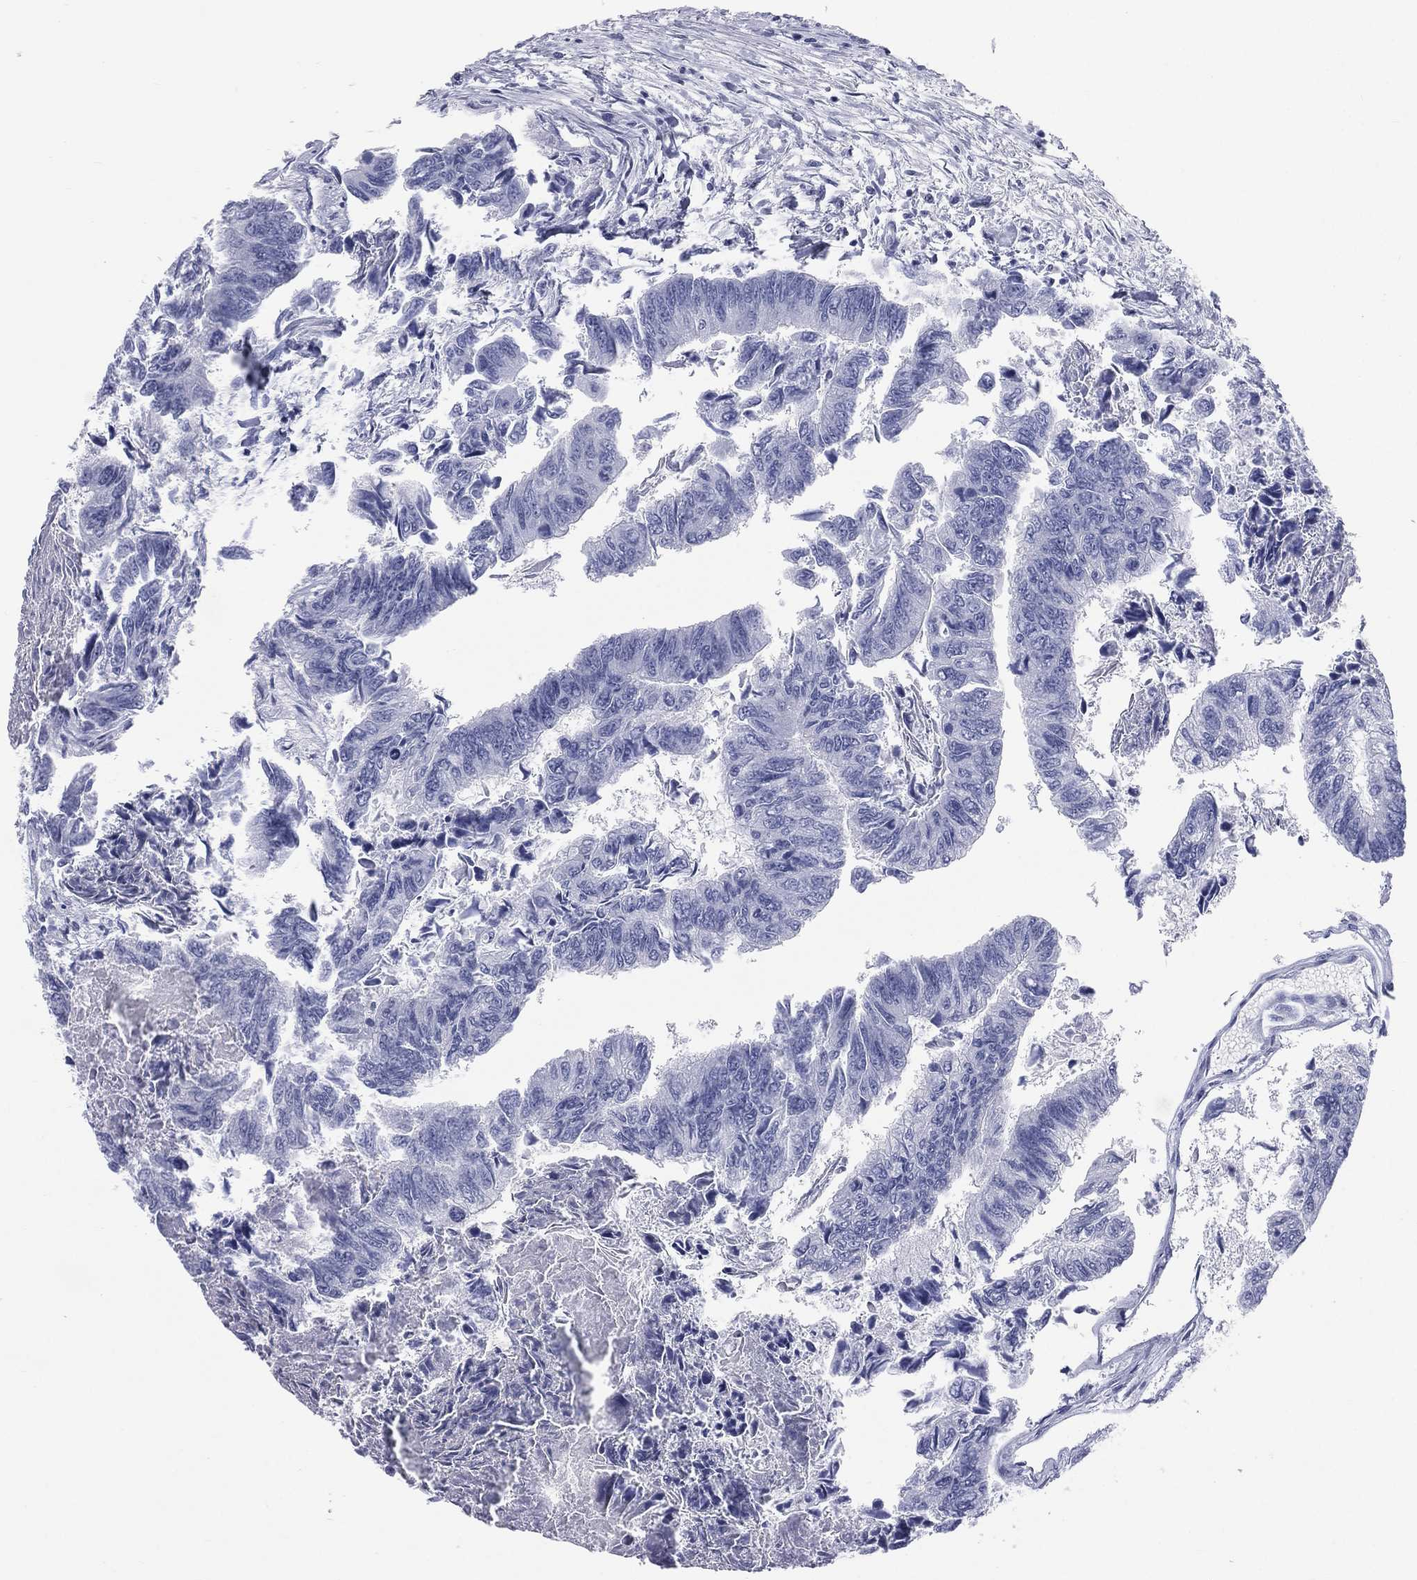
{"staining": {"intensity": "negative", "quantity": "none", "location": "none"}, "tissue": "colorectal cancer", "cell_type": "Tumor cells", "image_type": "cancer", "snomed": [{"axis": "morphology", "description": "Adenocarcinoma, NOS"}, {"axis": "topography", "description": "Colon"}], "caption": "High power microscopy image of an IHC micrograph of adenocarcinoma (colorectal), revealing no significant positivity in tumor cells.", "gene": "MLN", "patient": {"sex": "female", "age": 65}}